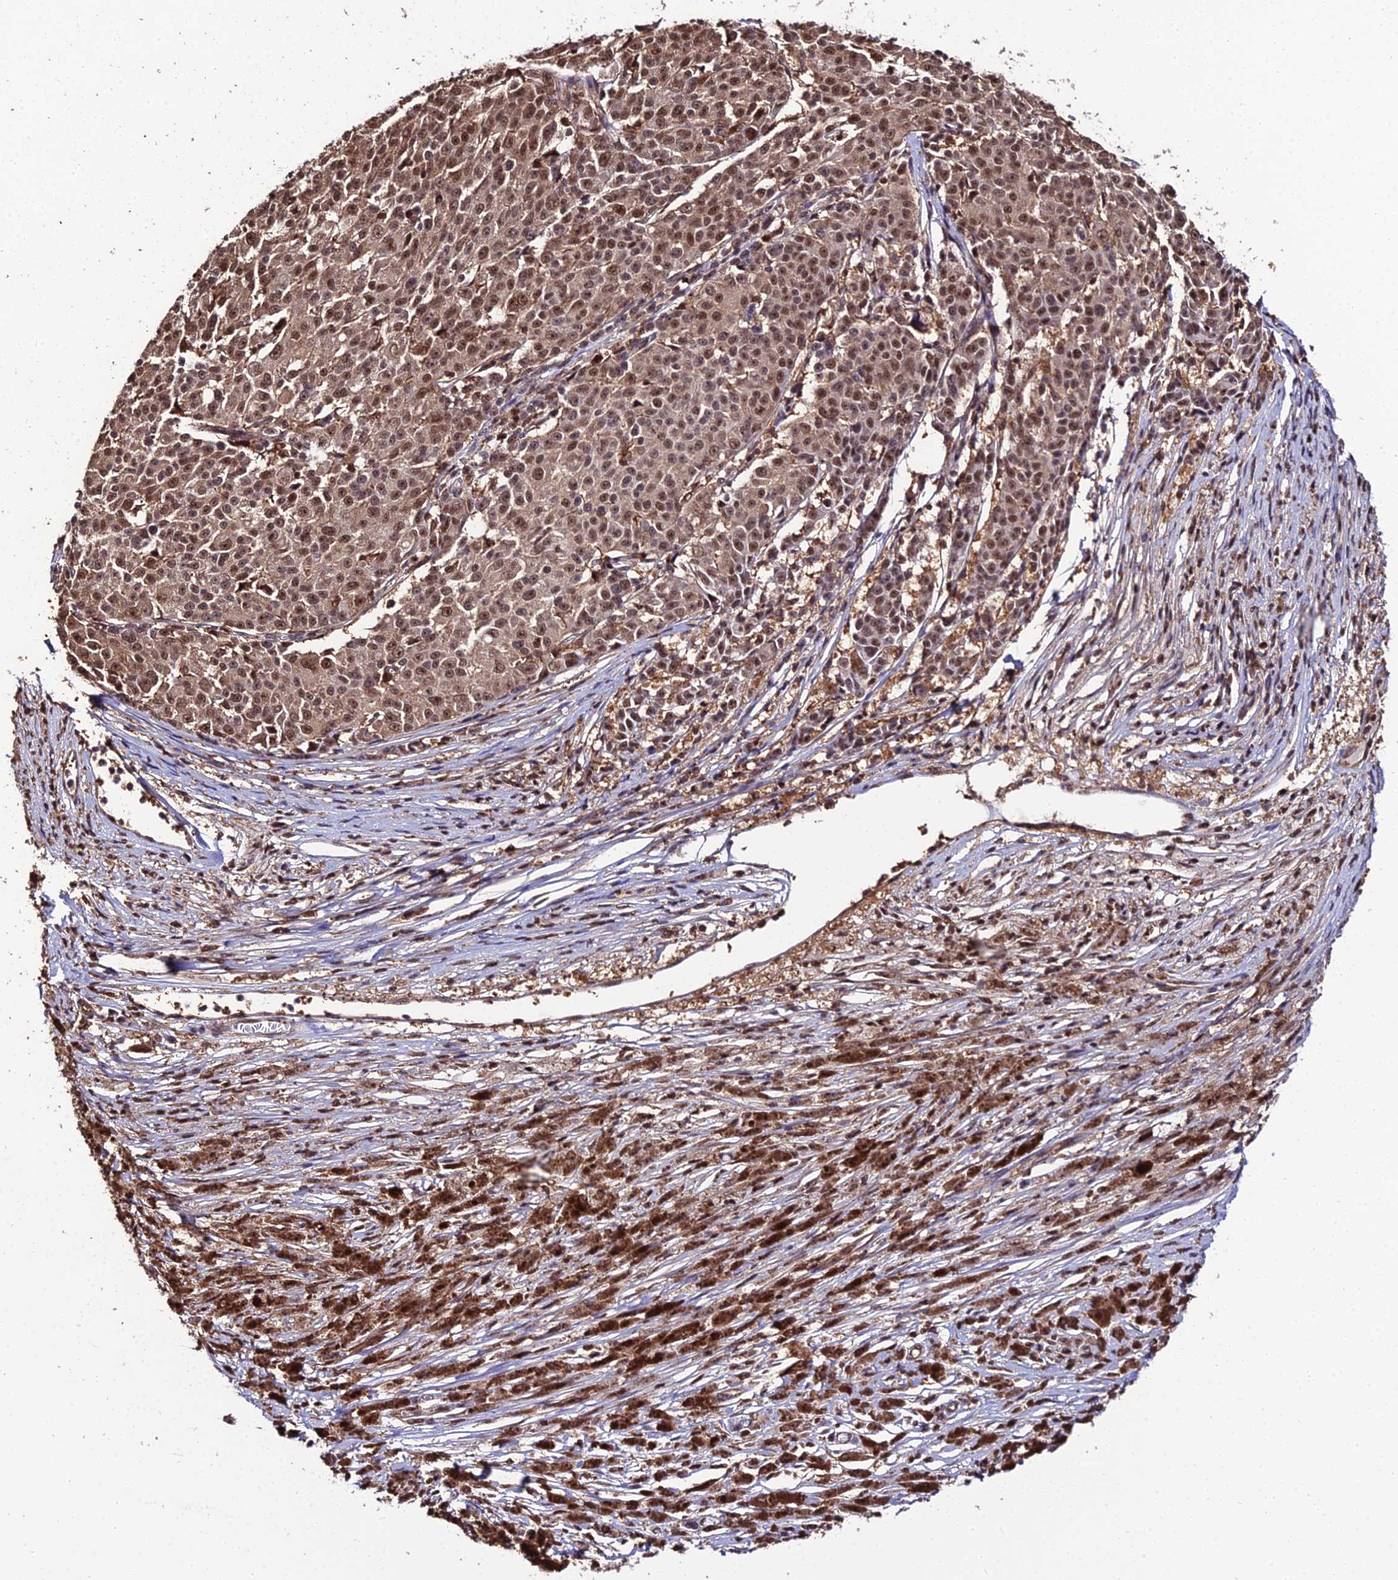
{"staining": {"intensity": "moderate", "quantity": ">75%", "location": "nuclear"}, "tissue": "melanoma", "cell_type": "Tumor cells", "image_type": "cancer", "snomed": [{"axis": "morphology", "description": "Malignant melanoma, NOS"}, {"axis": "topography", "description": "Skin"}], "caption": "Tumor cells display medium levels of moderate nuclear expression in about >75% of cells in melanoma. (Stains: DAB (3,3'-diaminobenzidine) in brown, nuclei in blue, Microscopy: brightfield microscopy at high magnification).", "gene": "PPP4C", "patient": {"sex": "female", "age": 52}}